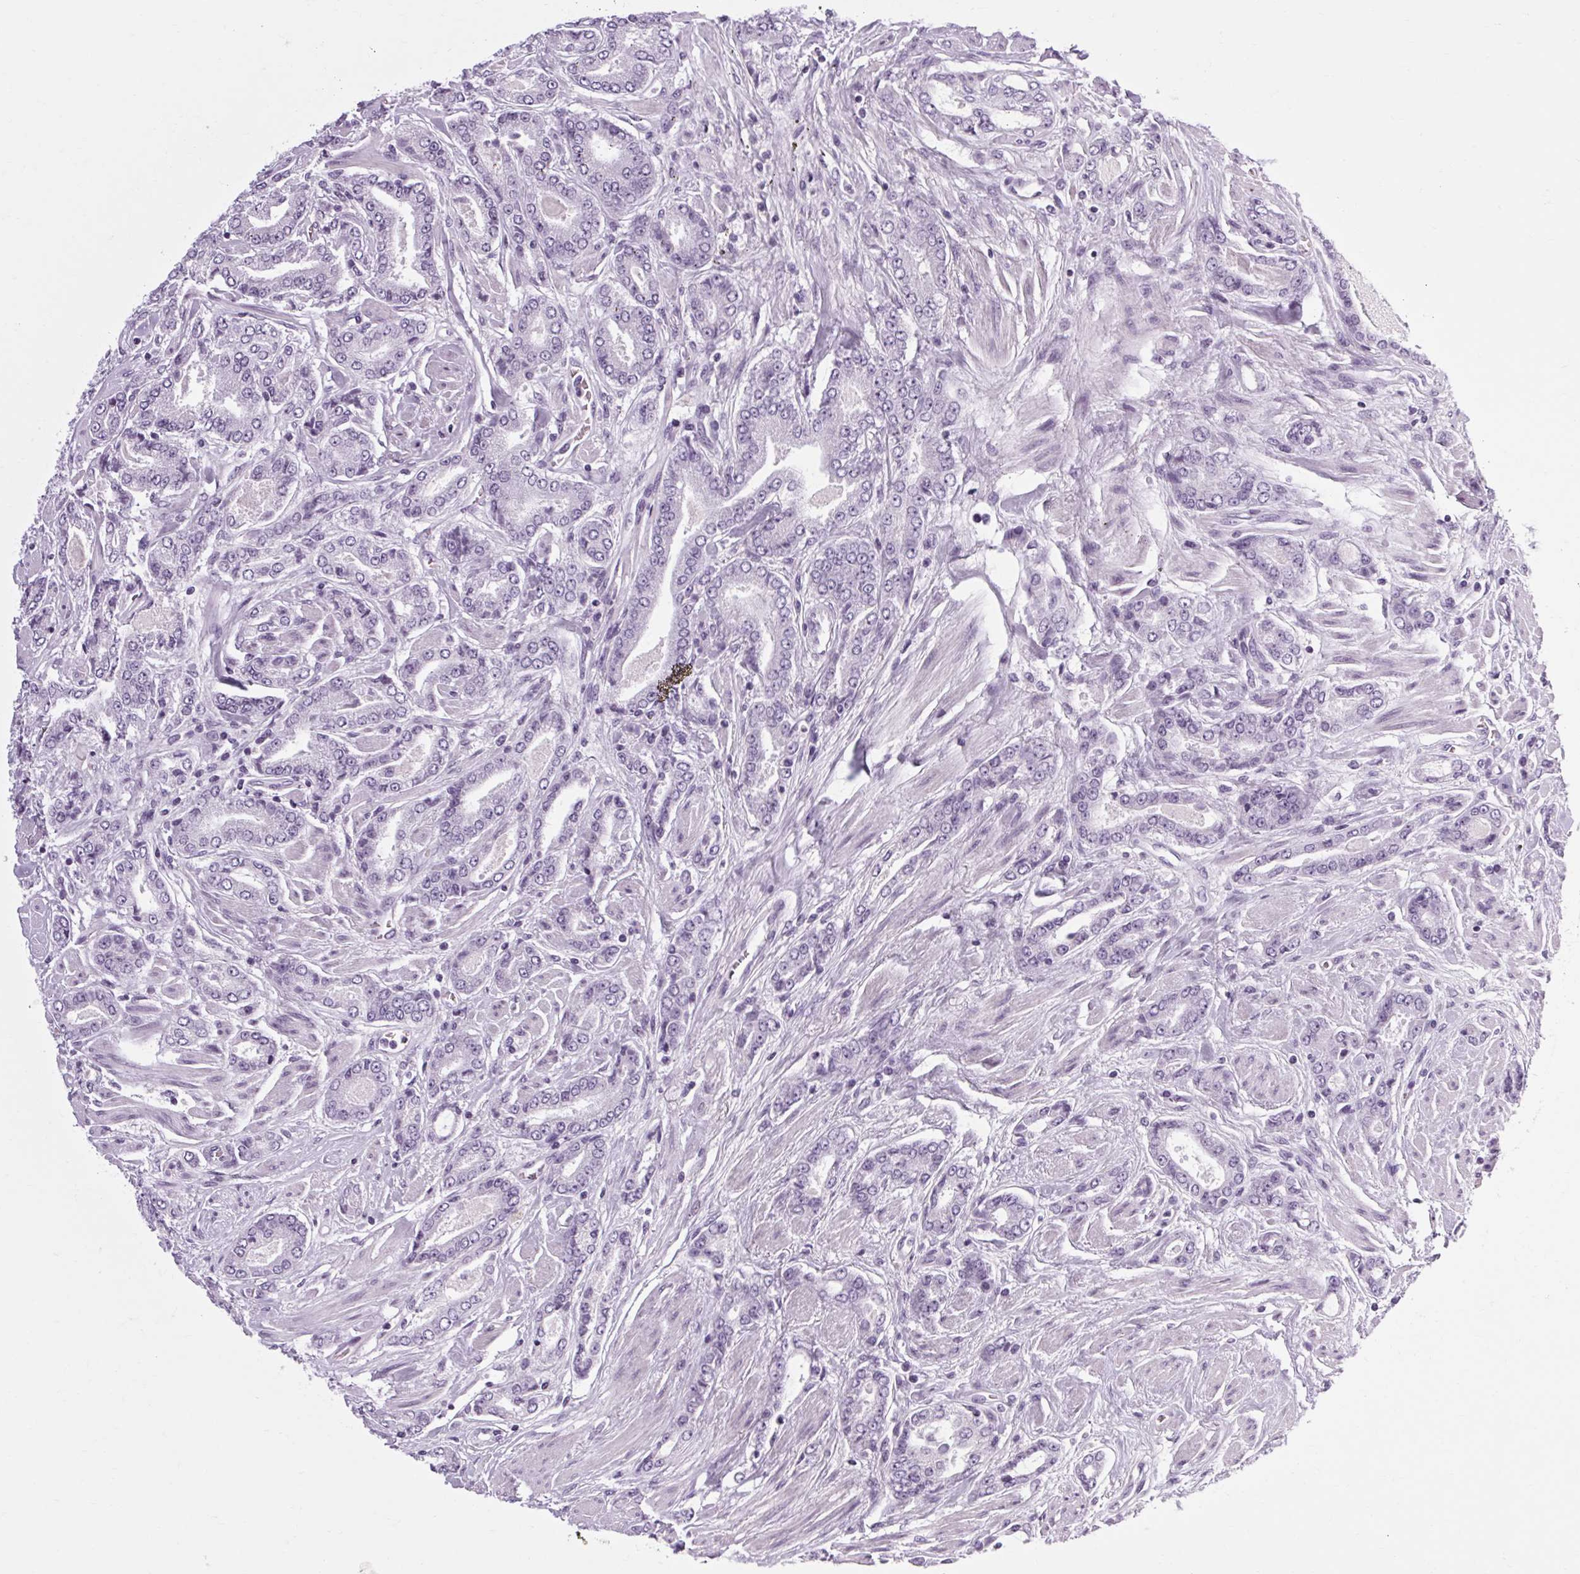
{"staining": {"intensity": "negative", "quantity": "none", "location": "none"}, "tissue": "prostate cancer", "cell_type": "Tumor cells", "image_type": "cancer", "snomed": [{"axis": "morphology", "description": "Adenocarcinoma, NOS"}, {"axis": "topography", "description": "Prostate"}], "caption": "A high-resolution photomicrograph shows immunohistochemistry staining of adenocarcinoma (prostate), which shows no significant positivity in tumor cells.", "gene": "POMC", "patient": {"sex": "male", "age": 64}}